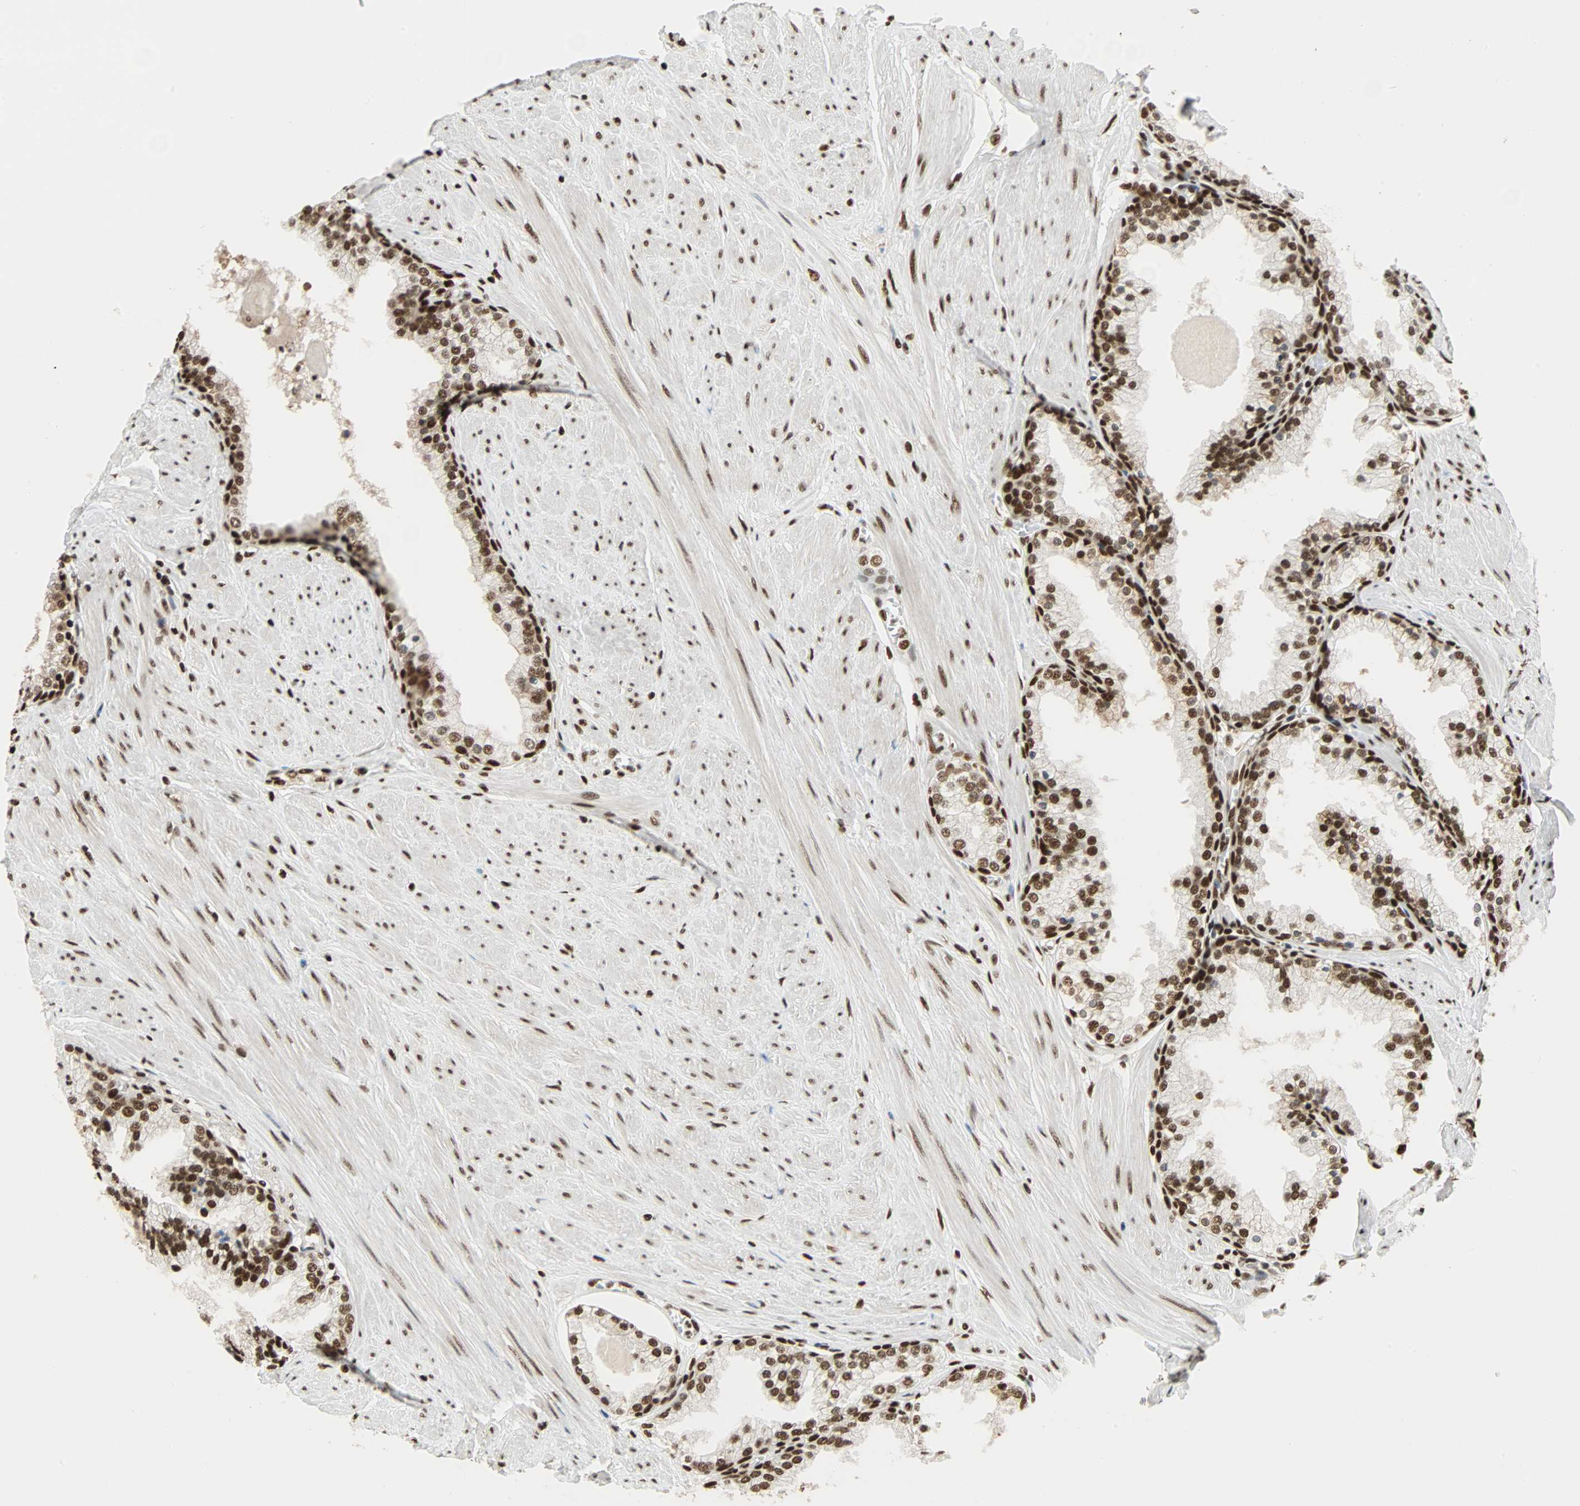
{"staining": {"intensity": "strong", "quantity": ">75%", "location": "nuclear"}, "tissue": "prostate", "cell_type": "Glandular cells", "image_type": "normal", "snomed": [{"axis": "morphology", "description": "Normal tissue, NOS"}, {"axis": "topography", "description": "Prostate"}], "caption": "Immunohistochemical staining of benign human prostate exhibits strong nuclear protein staining in about >75% of glandular cells.", "gene": "CDK12", "patient": {"sex": "male", "age": 51}}